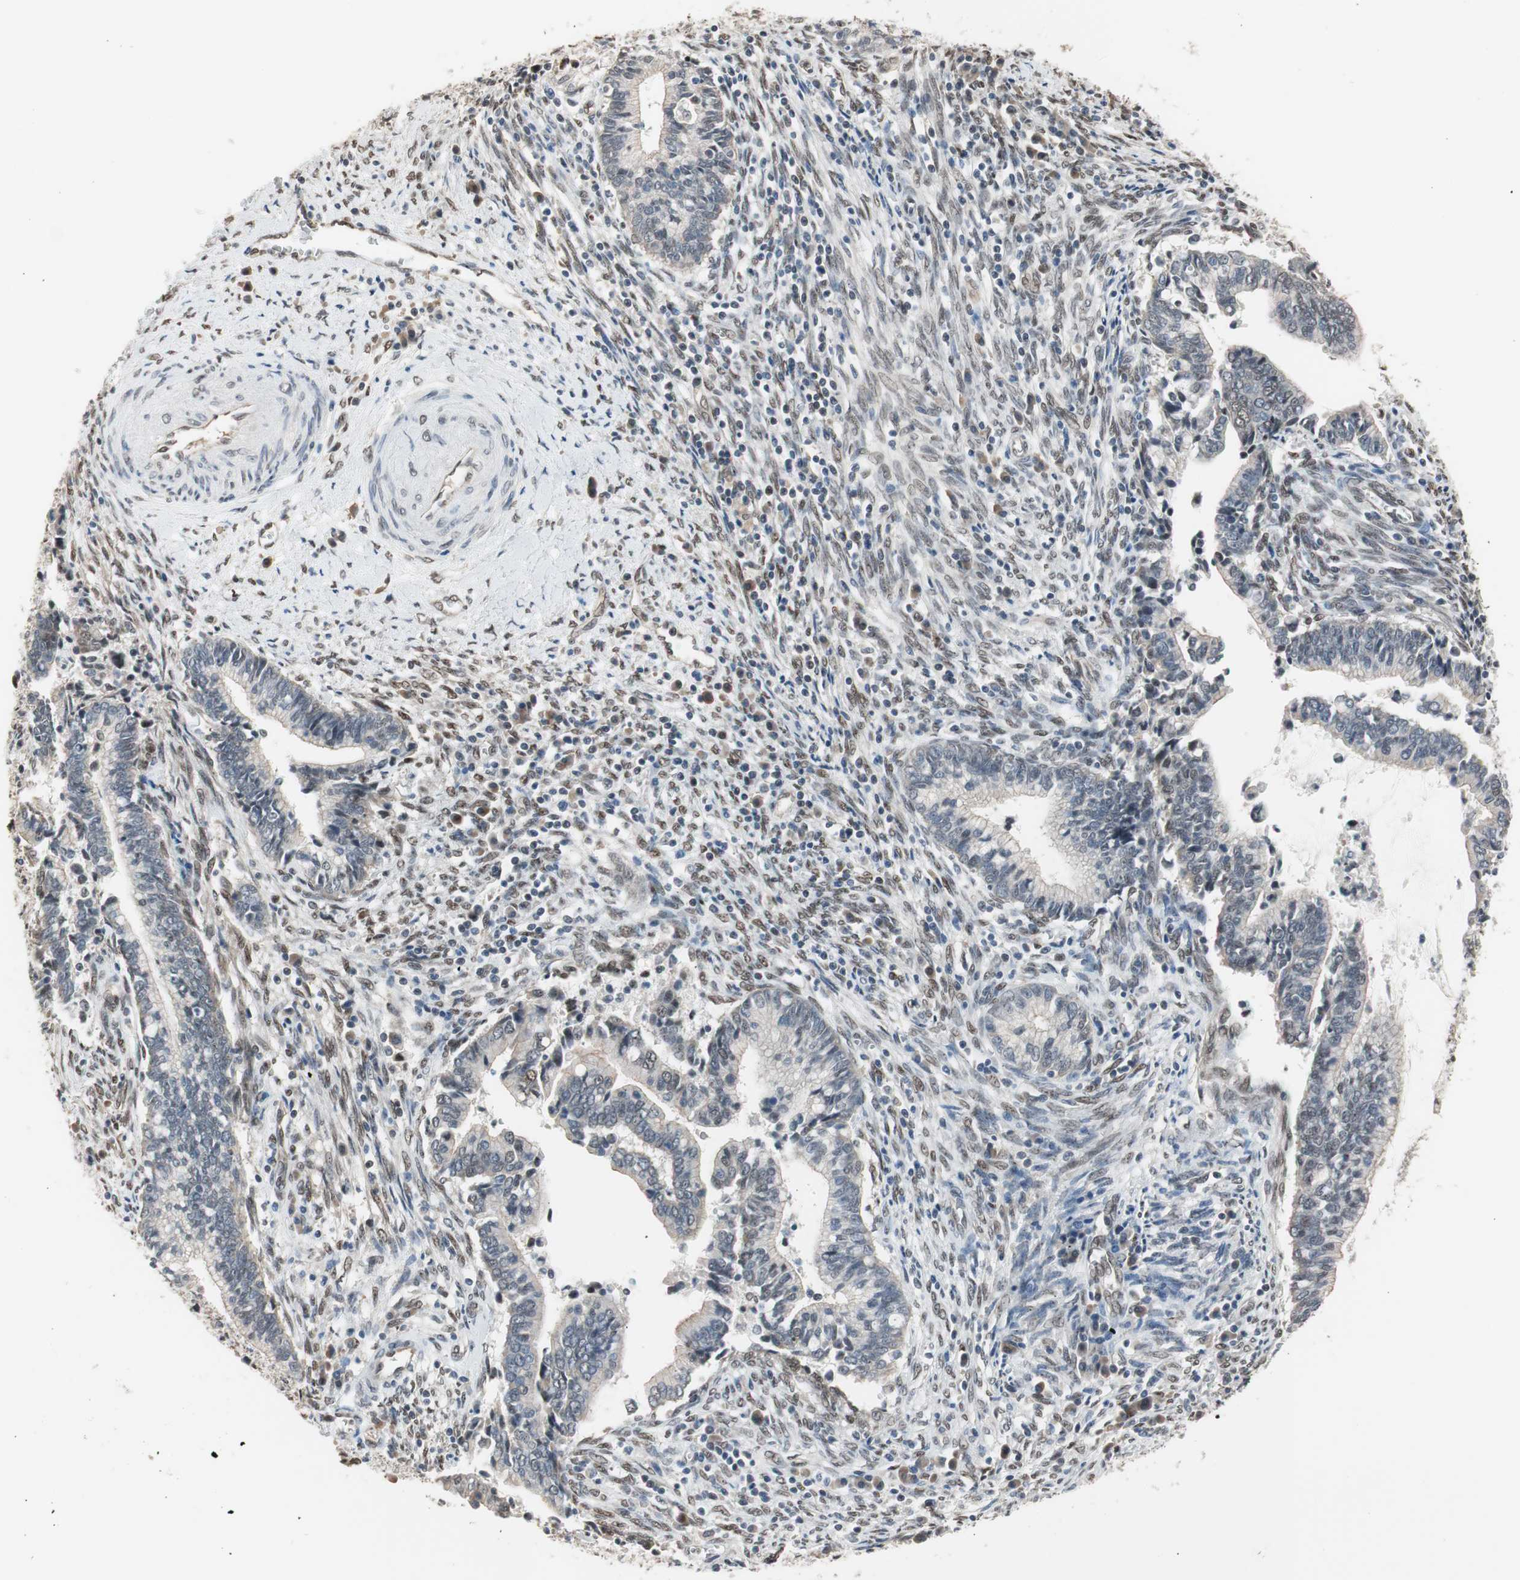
{"staining": {"intensity": "weak", "quantity": "<25%", "location": "nuclear"}, "tissue": "cervical cancer", "cell_type": "Tumor cells", "image_type": "cancer", "snomed": [{"axis": "morphology", "description": "Adenocarcinoma, NOS"}, {"axis": "topography", "description": "Cervix"}], "caption": "Cervical cancer was stained to show a protein in brown. There is no significant expression in tumor cells.", "gene": "PML", "patient": {"sex": "female", "age": 44}}